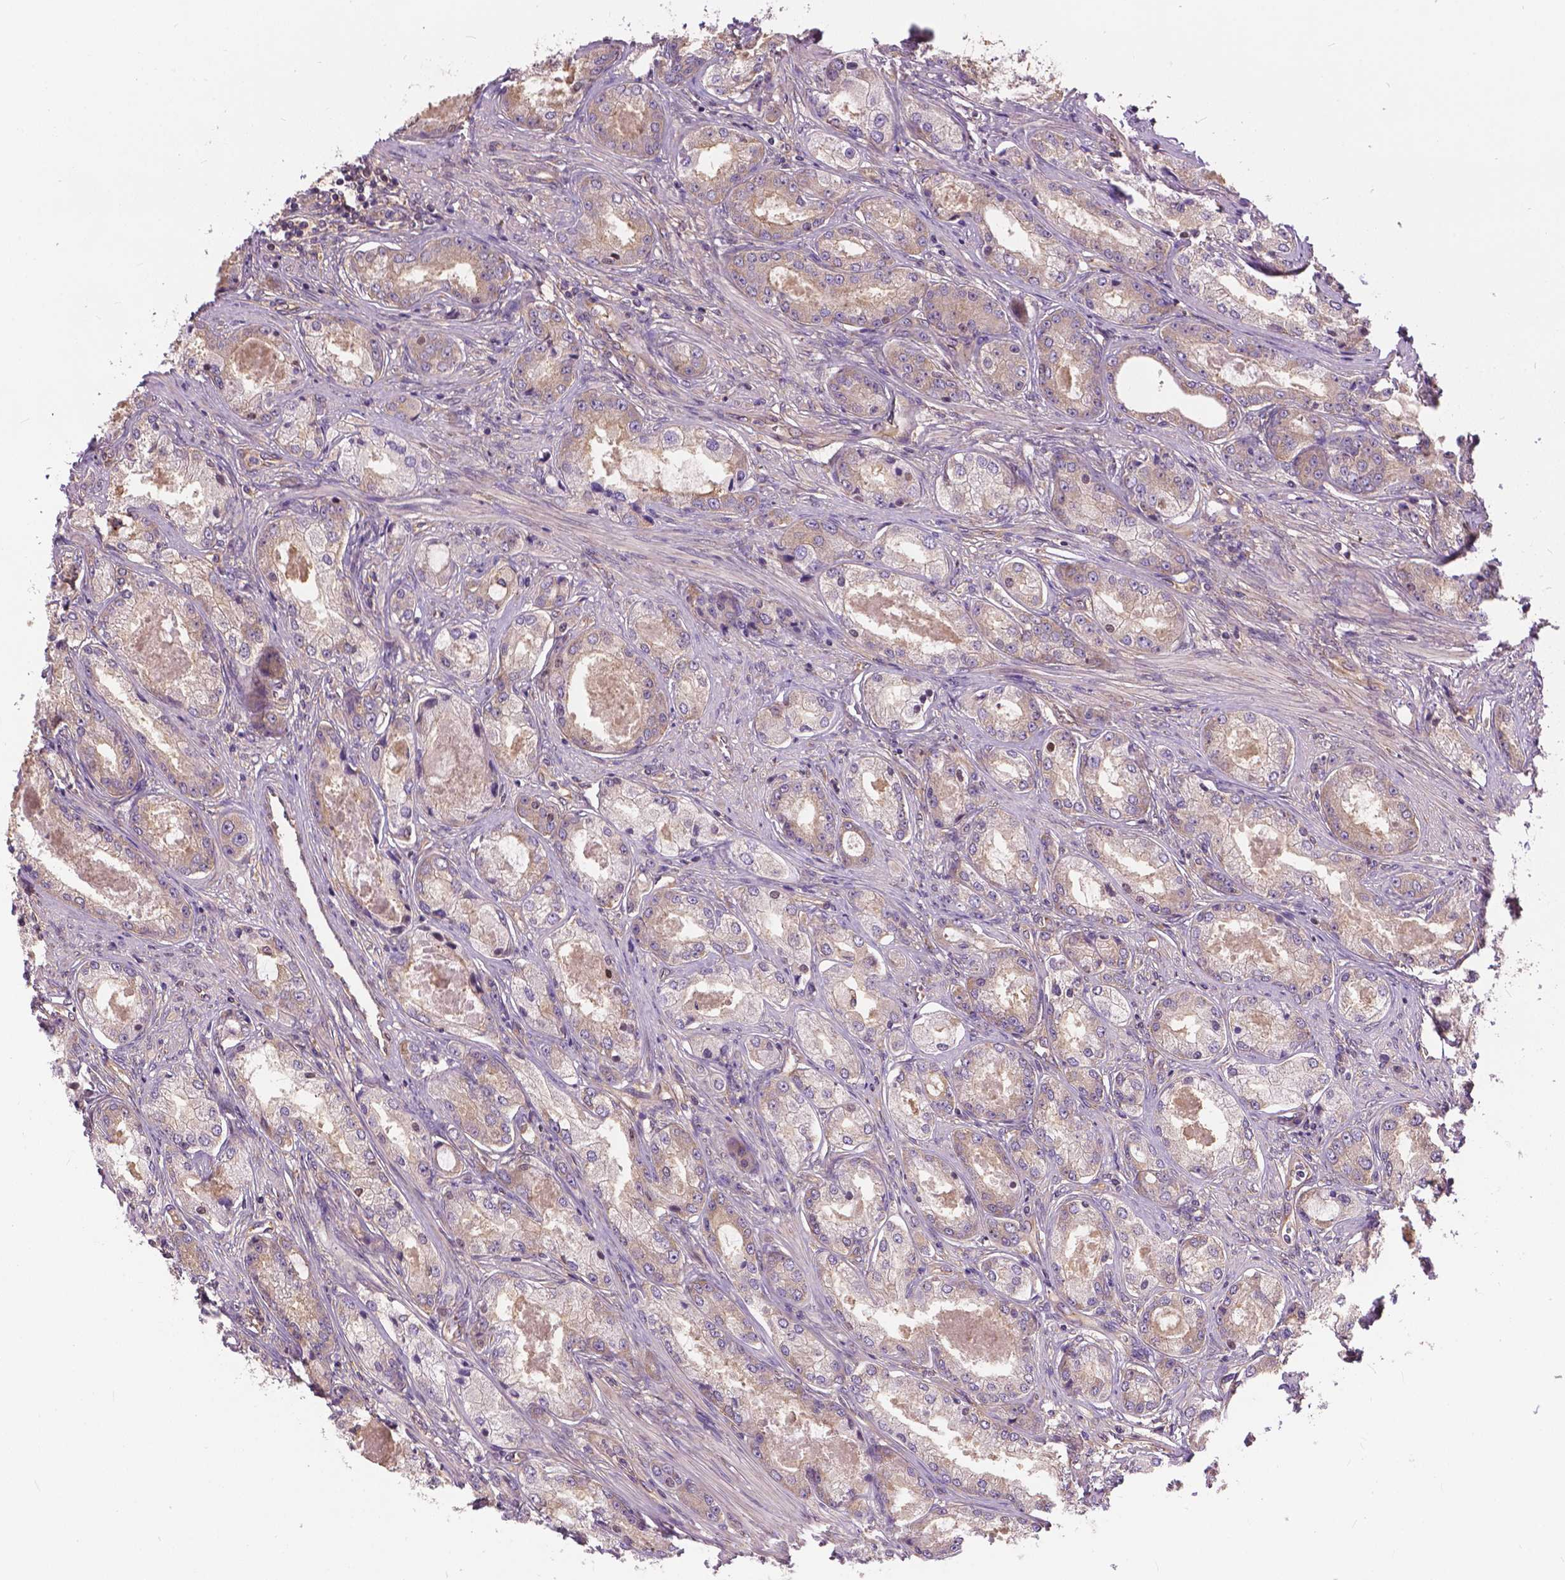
{"staining": {"intensity": "negative", "quantity": "none", "location": "none"}, "tissue": "prostate cancer", "cell_type": "Tumor cells", "image_type": "cancer", "snomed": [{"axis": "morphology", "description": "Adenocarcinoma, Low grade"}, {"axis": "topography", "description": "Prostate"}], "caption": "A micrograph of adenocarcinoma (low-grade) (prostate) stained for a protein shows no brown staining in tumor cells.", "gene": "MZT1", "patient": {"sex": "male", "age": 68}}